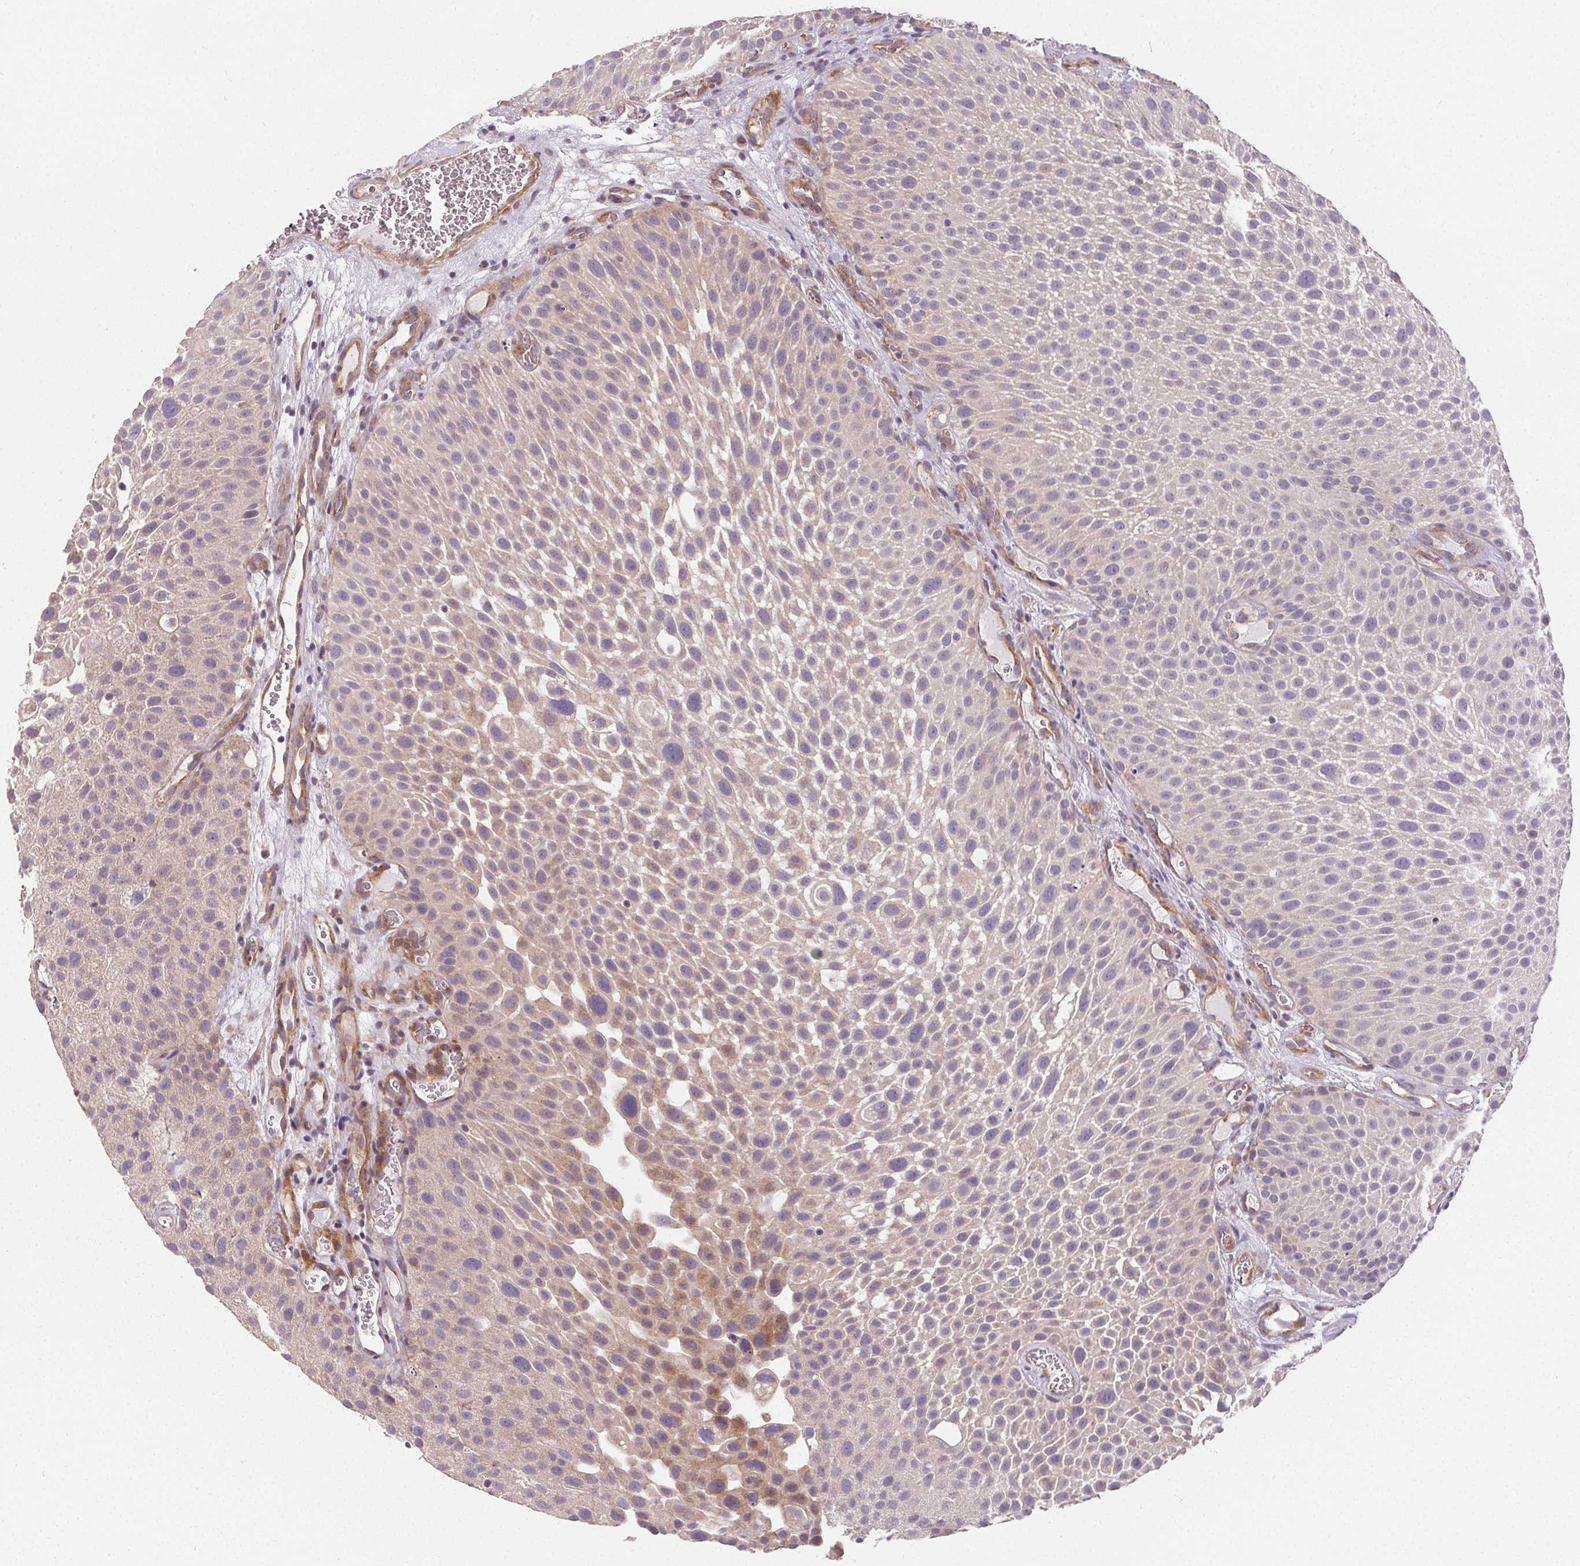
{"staining": {"intensity": "weak", "quantity": "25%-75%", "location": "cytoplasmic/membranous"}, "tissue": "urothelial cancer", "cell_type": "Tumor cells", "image_type": "cancer", "snomed": [{"axis": "morphology", "description": "Urothelial carcinoma, Low grade"}, {"axis": "topography", "description": "Urinary bladder"}], "caption": "DAB immunohistochemical staining of human urothelial carcinoma (low-grade) shows weak cytoplasmic/membranous protein expression in about 25%-75% of tumor cells.", "gene": "APLP1", "patient": {"sex": "male", "age": 72}}